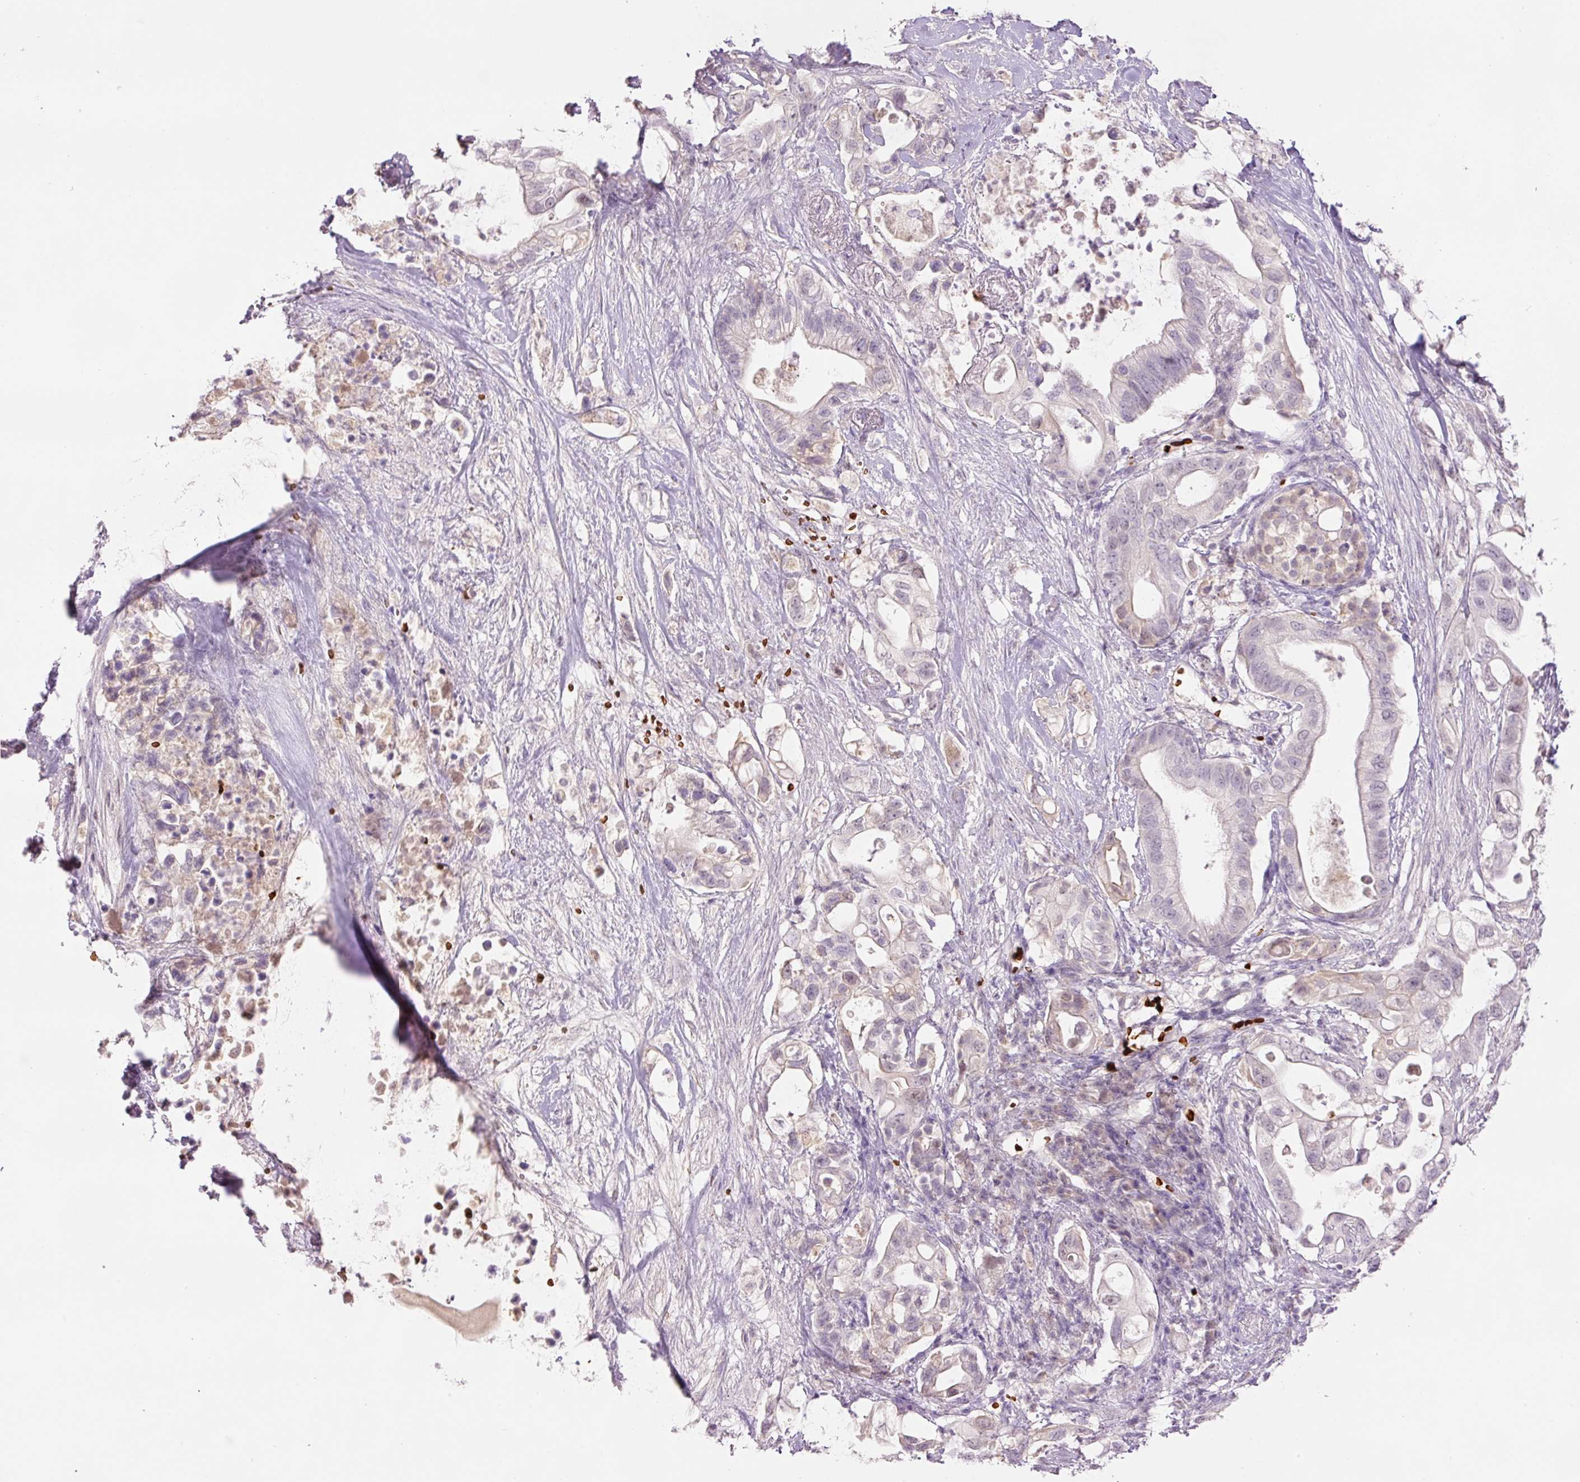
{"staining": {"intensity": "negative", "quantity": "none", "location": "none"}, "tissue": "pancreatic cancer", "cell_type": "Tumor cells", "image_type": "cancer", "snomed": [{"axis": "morphology", "description": "Adenocarcinoma, NOS"}, {"axis": "topography", "description": "Pancreas"}], "caption": "Immunohistochemistry (IHC) image of human pancreatic cancer stained for a protein (brown), which displays no expression in tumor cells.", "gene": "LY6G6D", "patient": {"sex": "female", "age": 72}}